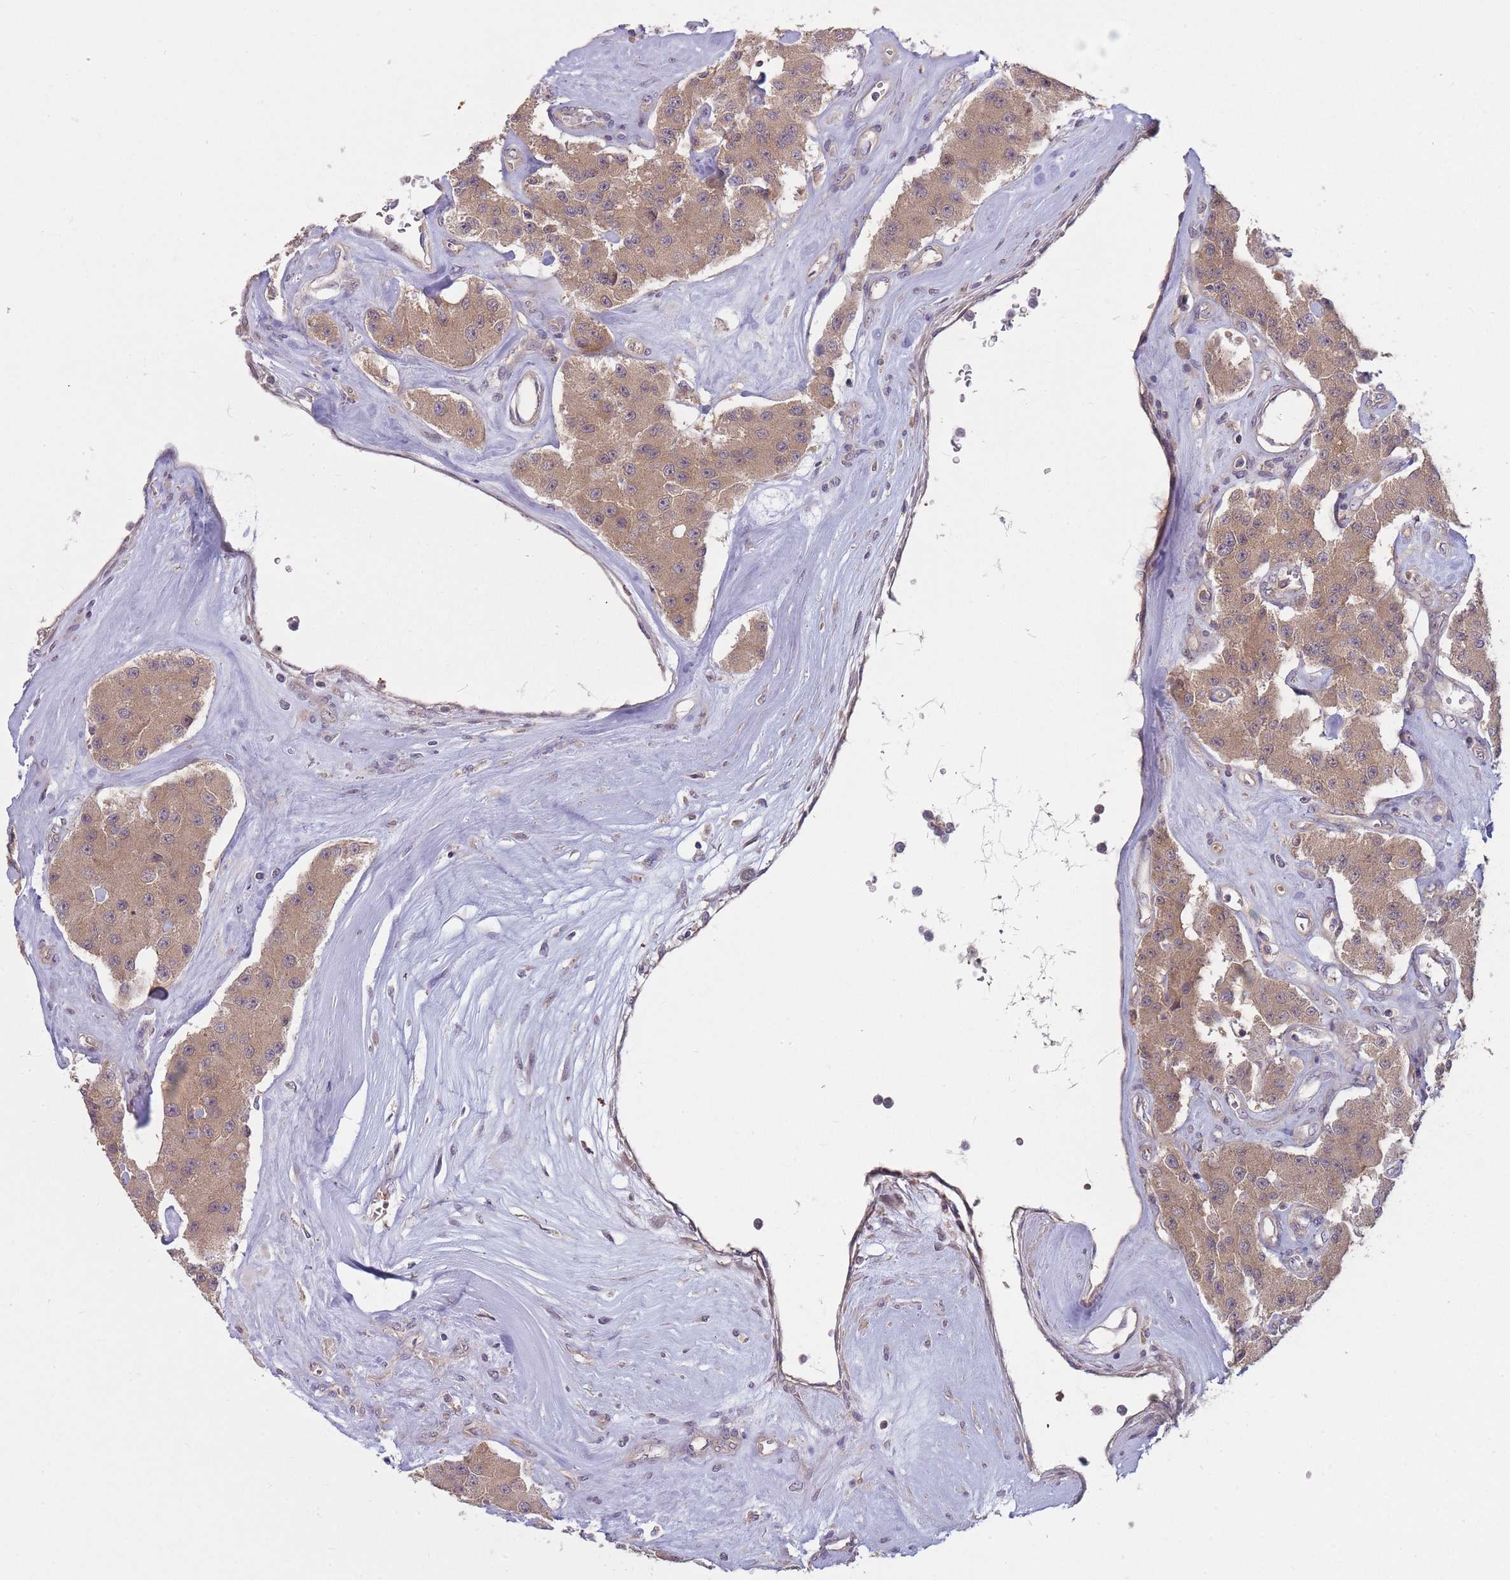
{"staining": {"intensity": "moderate", "quantity": ">75%", "location": "cytoplasmic/membranous"}, "tissue": "carcinoid", "cell_type": "Tumor cells", "image_type": "cancer", "snomed": [{"axis": "morphology", "description": "Carcinoid, malignant, NOS"}, {"axis": "topography", "description": "Pancreas"}], "caption": "Immunohistochemical staining of carcinoid (malignant) shows medium levels of moderate cytoplasmic/membranous staining in about >75% of tumor cells. (Stains: DAB (3,3'-diaminobenzidine) in brown, nuclei in blue, Microscopy: brightfield microscopy at high magnification).", "gene": "PFDN6", "patient": {"sex": "male", "age": 41}}